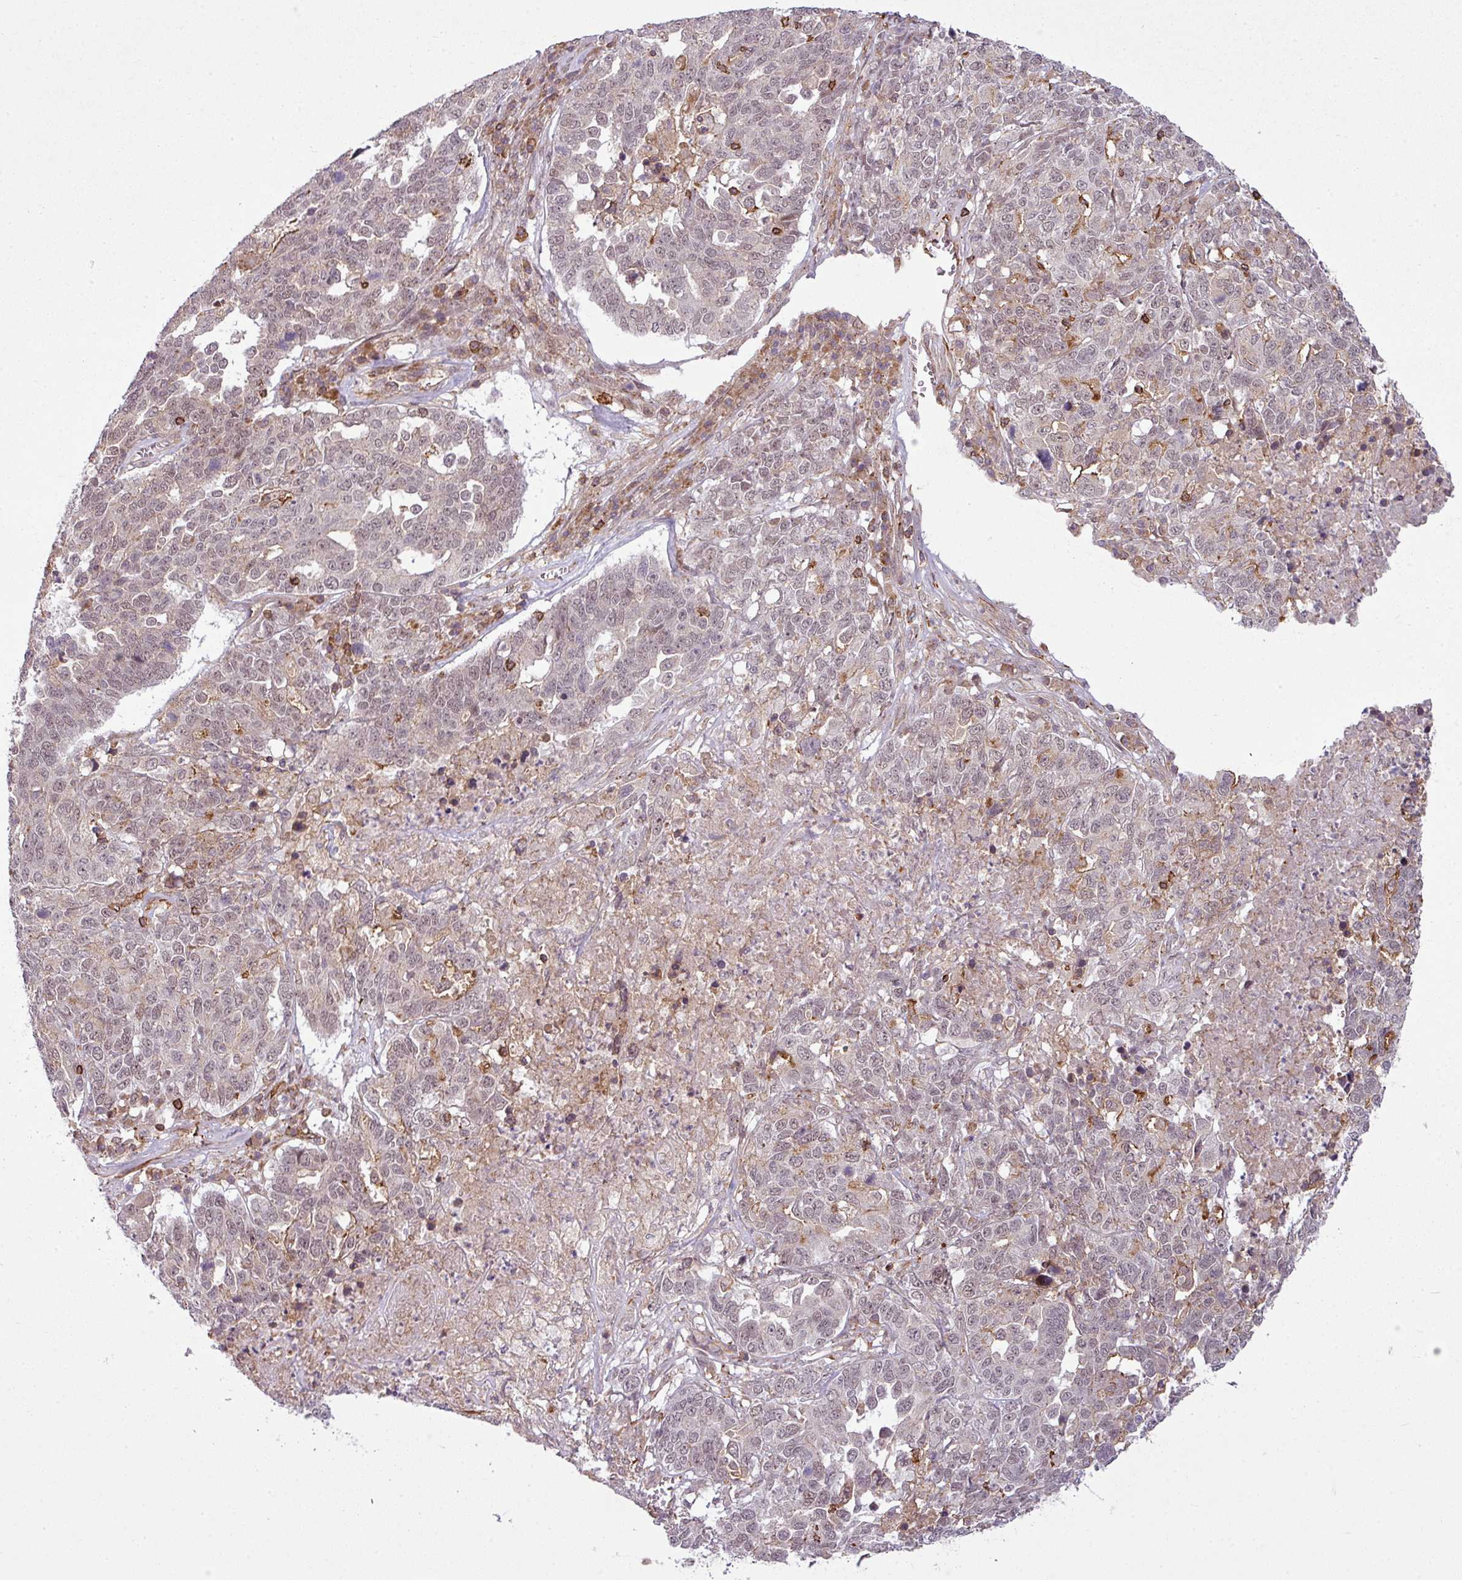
{"staining": {"intensity": "weak", "quantity": "<25%", "location": "nuclear"}, "tissue": "ovarian cancer", "cell_type": "Tumor cells", "image_type": "cancer", "snomed": [{"axis": "morphology", "description": "Carcinoma, endometroid"}, {"axis": "topography", "description": "Ovary"}], "caption": "This is an immunohistochemistry photomicrograph of human ovarian cancer (endometroid carcinoma). There is no expression in tumor cells.", "gene": "ZC2HC1C", "patient": {"sex": "female", "age": 62}}